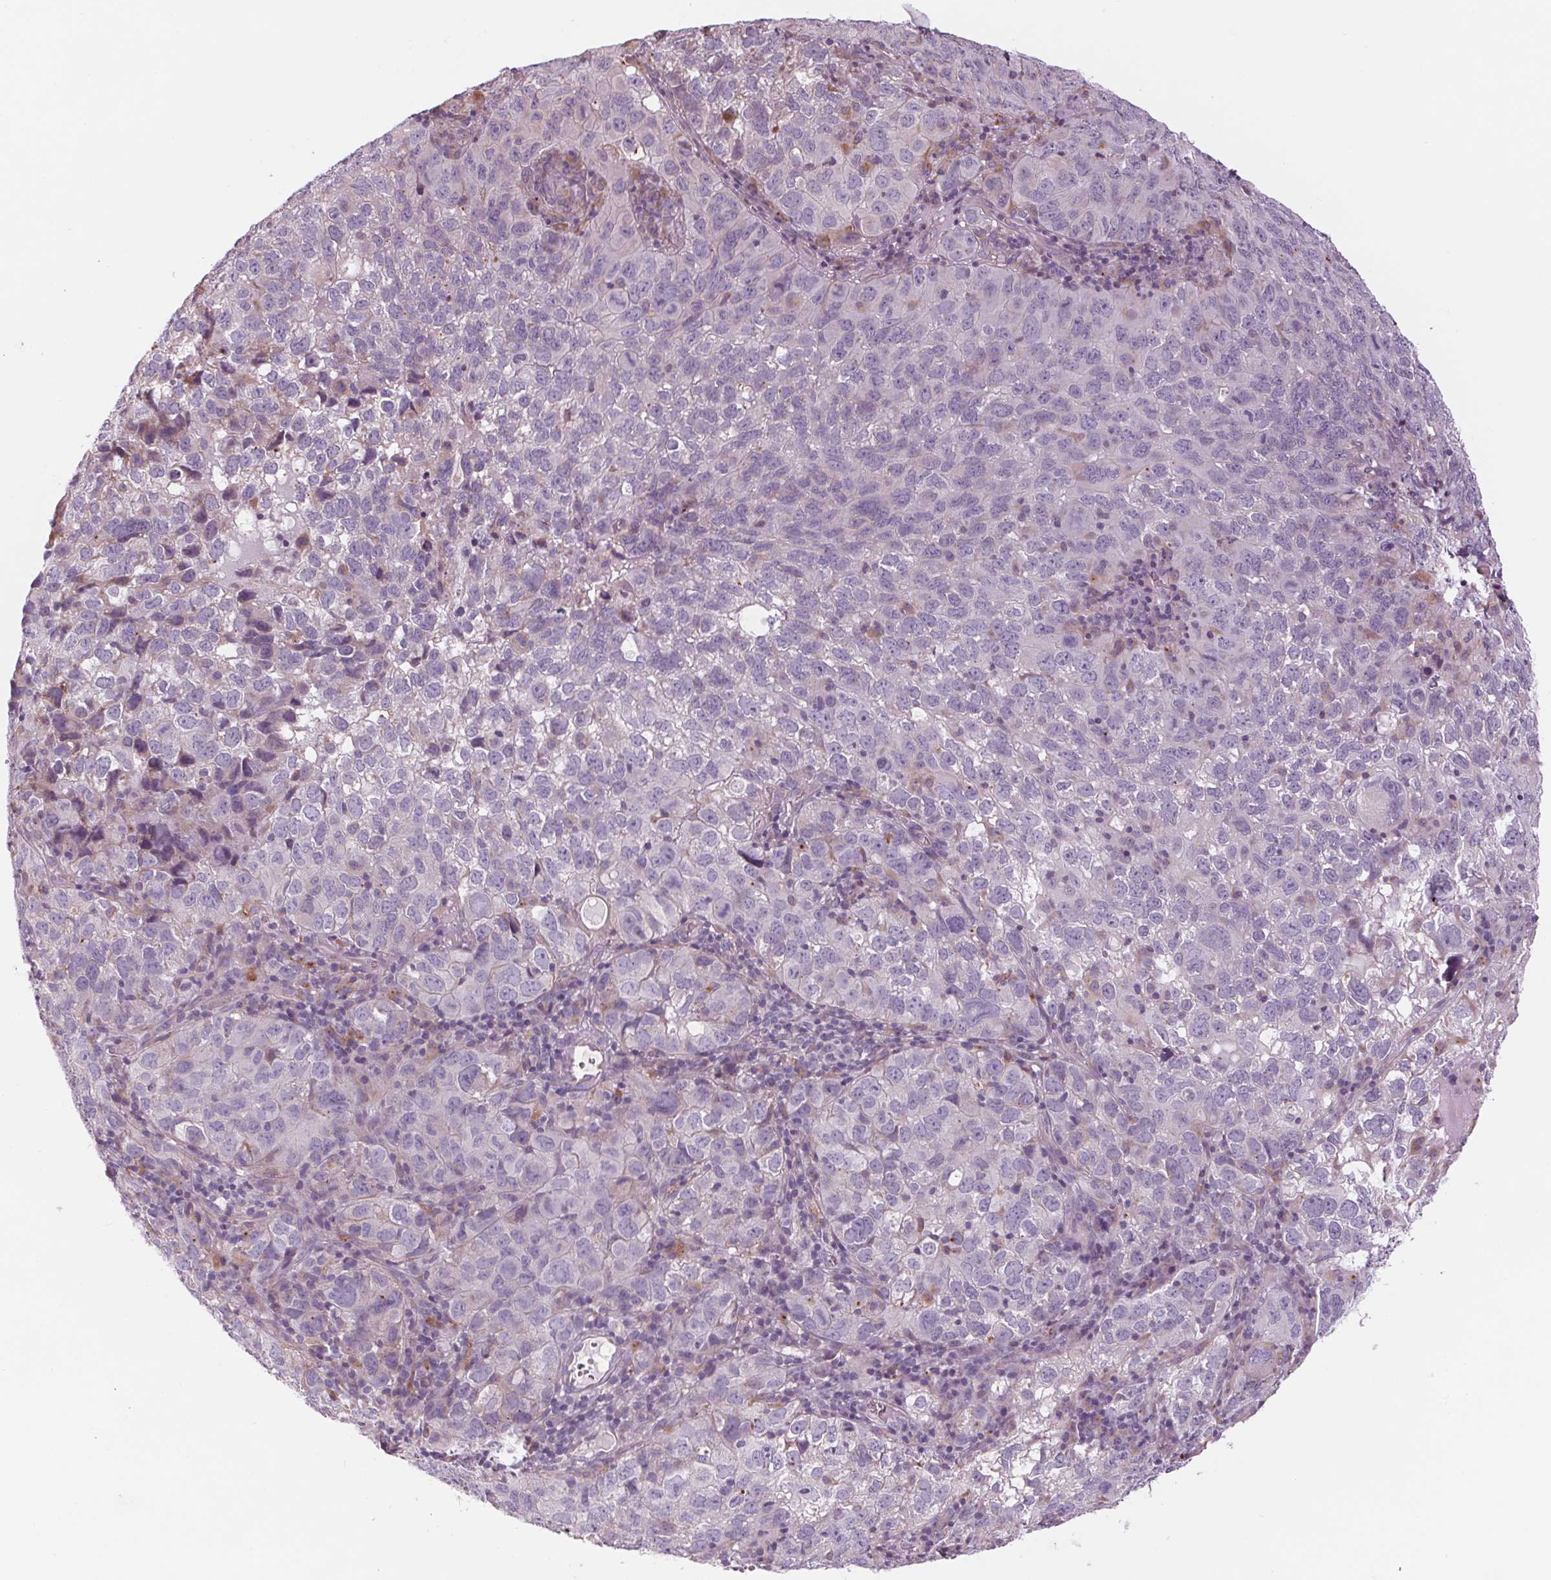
{"staining": {"intensity": "negative", "quantity": "none", "location": "none"}, "tissue": "cervical cancer", "cell_type": "Tumor cells", "image_type": "cancer", "snomed": [{"axis": "morphology", "description": "Squamous cell carcinoma, NOS"}, {"axis": "topography", "description": "Cervix"}], "caption": "Immunohistochemical staining of cervical cancer shows no significant positivity in tumor cells.", "gene": "SAMD5", "patient": {"sex": "female", "age": 55}}